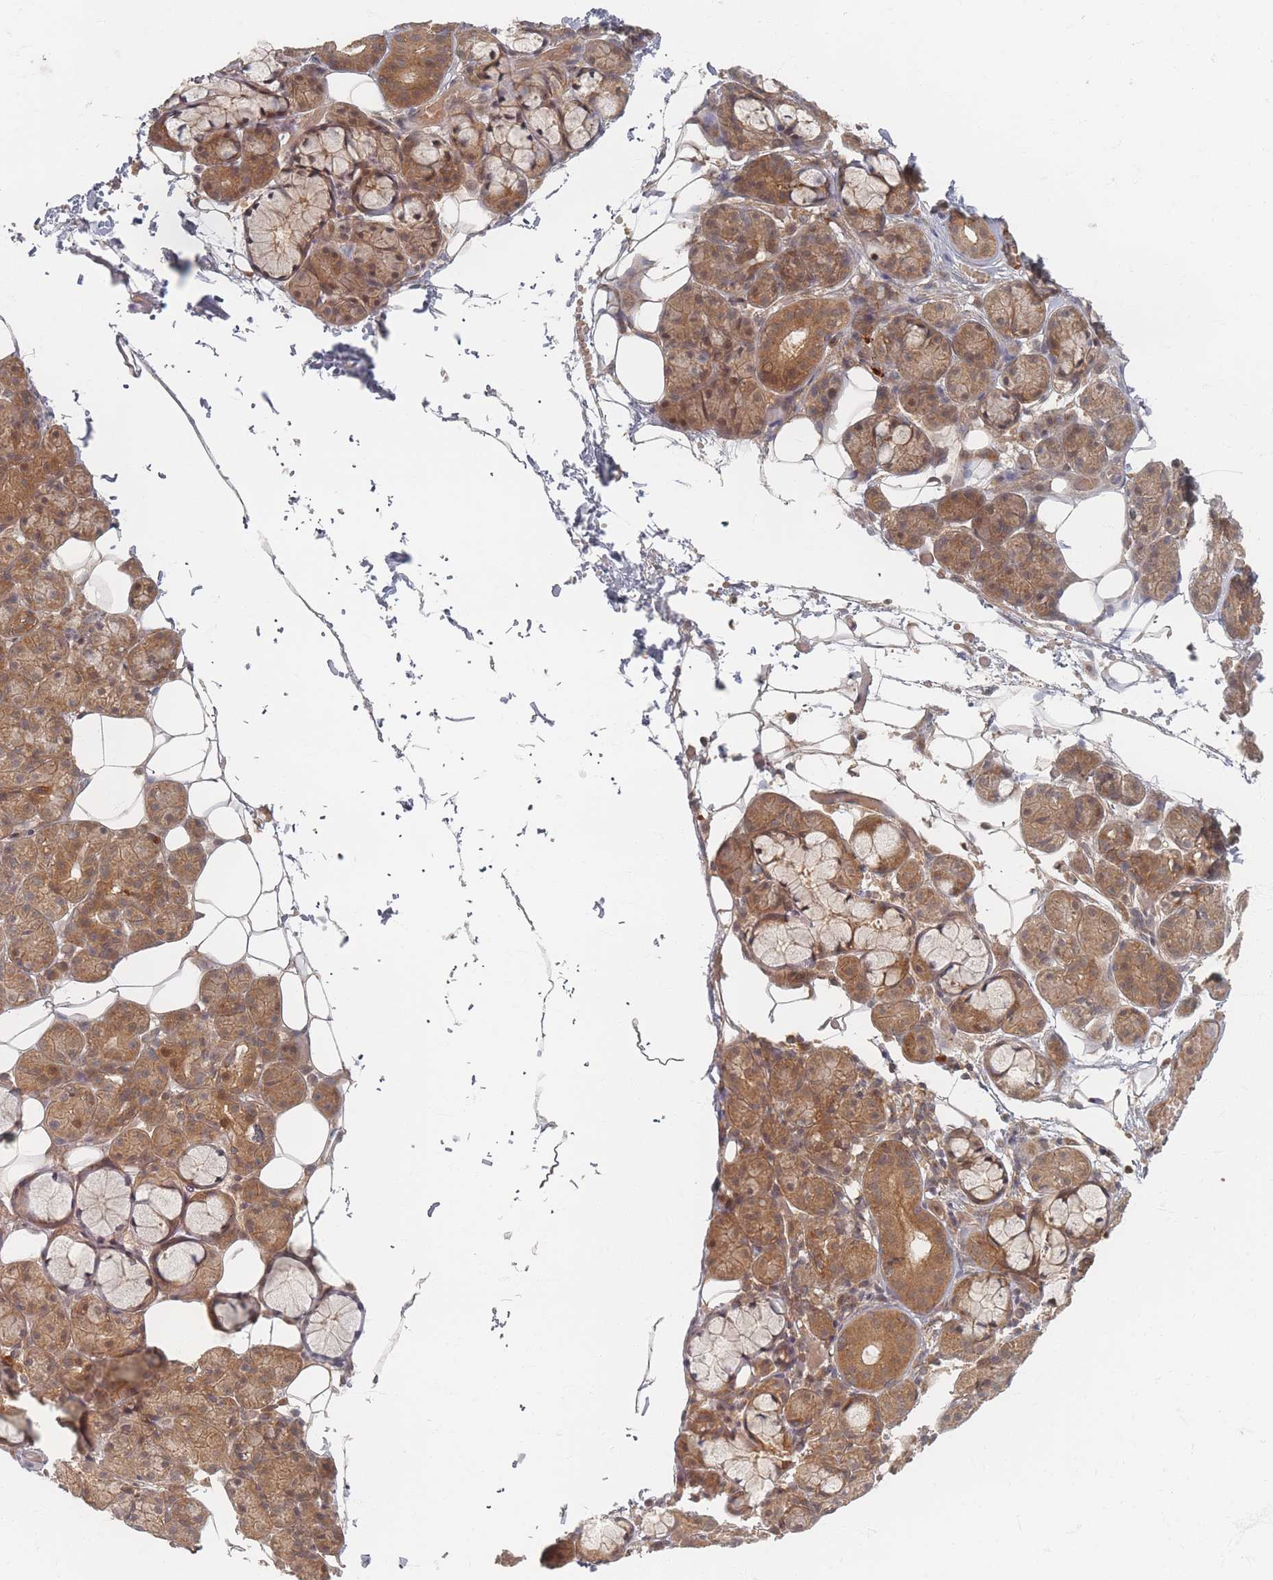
{"staining": {"intensity": "moderate", "quantity": ">75%", "location": "cytoplasmic/membranous,nuclear"}, "tissue": "salivary gland", "cell_type": "Glandular cells", "image_type": "normal", "snomed": [{"axis": "morphology", "description": "Normal tissue, NOS"}, {"axis": "topography", "description": "Salivary gland"}], "caption": "Protein expression analysis of unremarkable human salivary gland reveals moderate cytoplasmic/membranous,nuclear positivity in about >75% of glandular cells.", "gene": "PSMD9", "patient": {"sex": "male", "age": 63}}